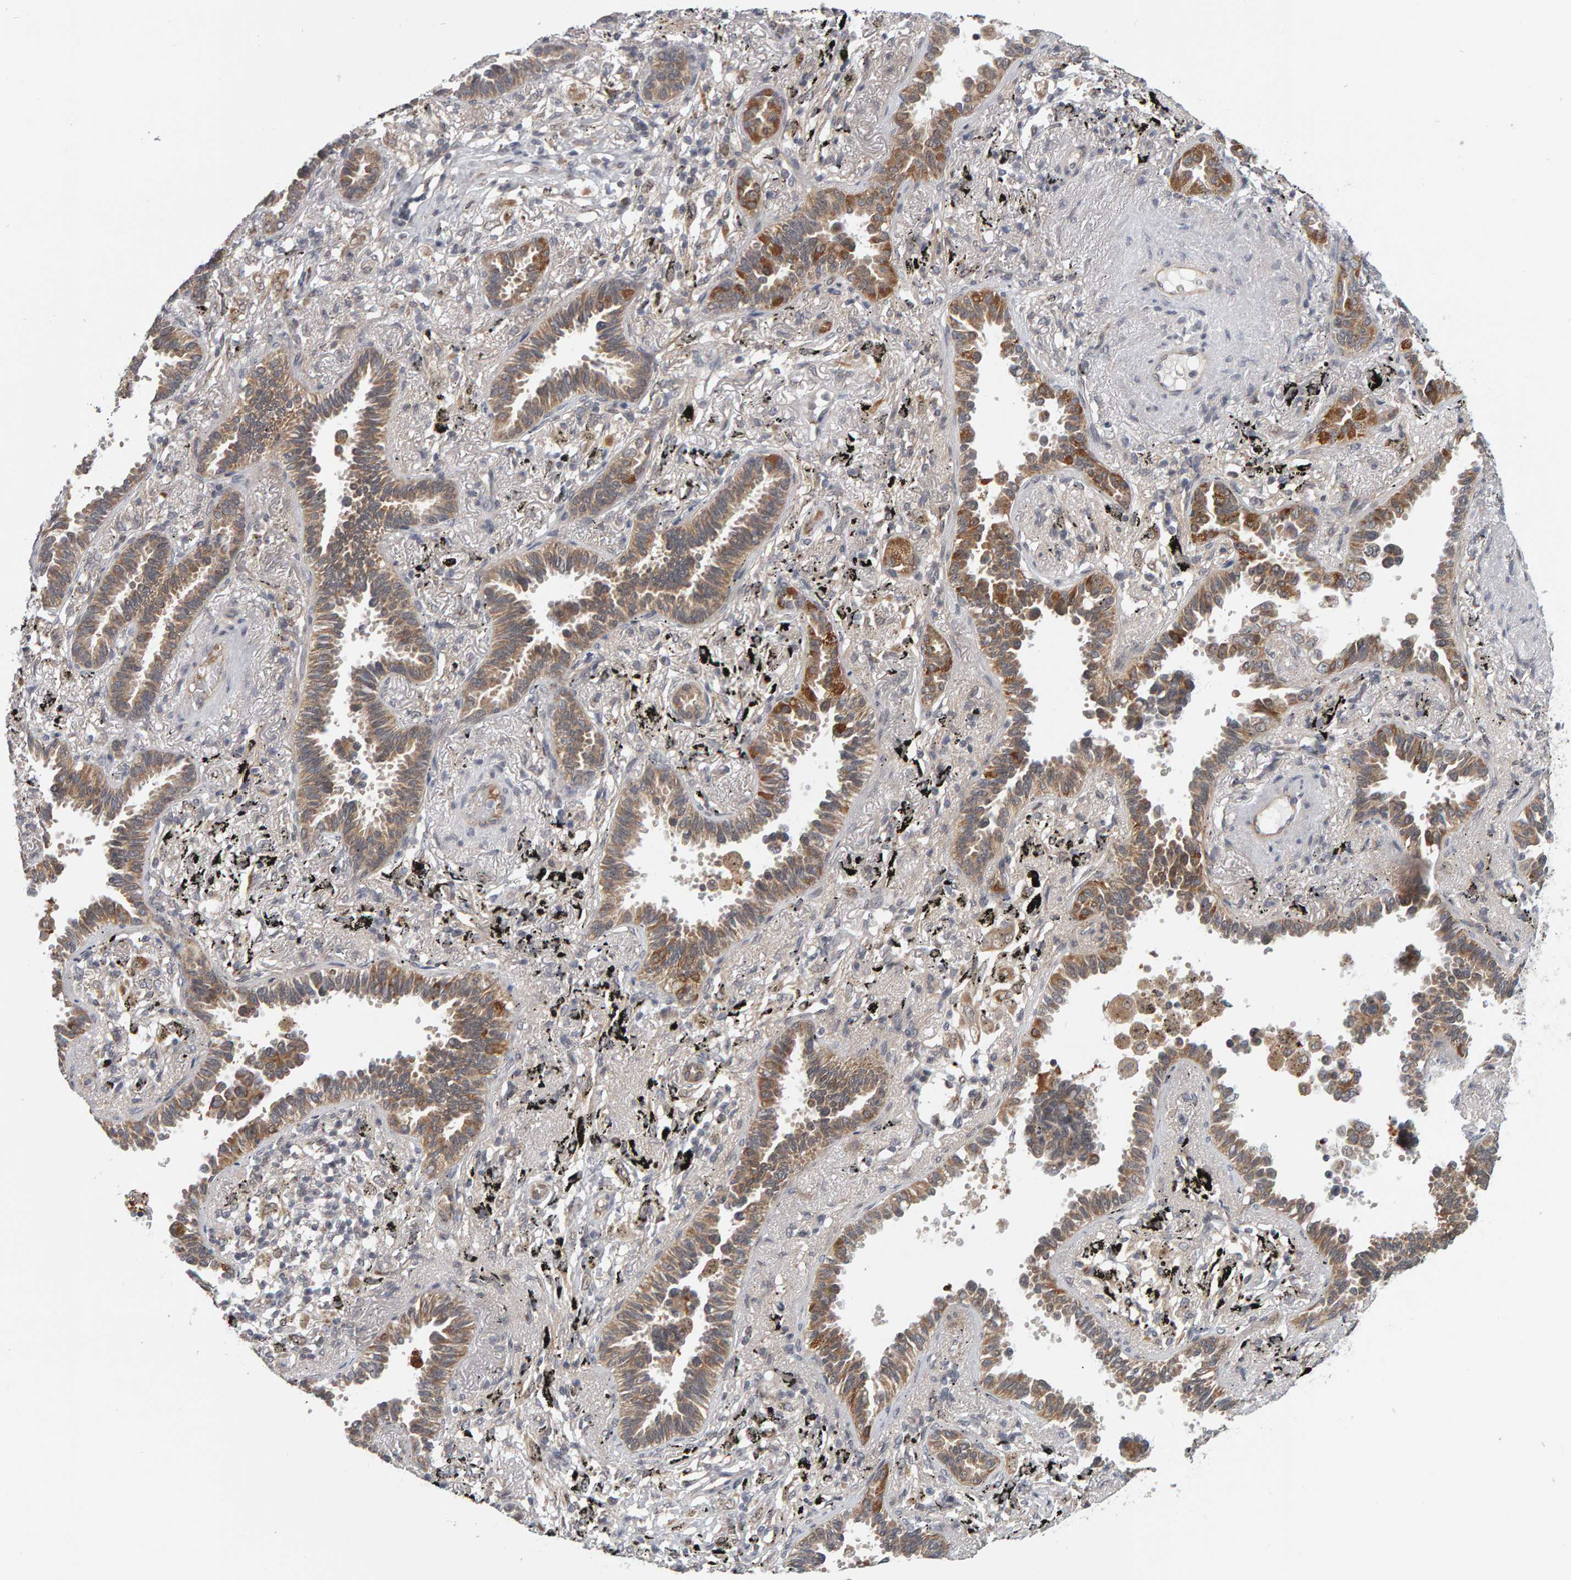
{"staining": {"intensity": "moderate", "quantity": ">75%", "location": "cytoplasmic/membranous"}, "tissue": "lung cancer", "cell_type": "Tumor cells", "image_type": "cancer", "snomed": [{"axis": "morphology", "description": "Adenocarcinoma, NOS"}, {"axis": "topography", "description": "Lung"}], "caption": "Protein expression analysis of lung cancer demonstrates moderate cytoplasmic/membranous expression in about >75% of tumor cells.", "gene": "DAP3", "patient": {"sex": "male", "age": 59}}